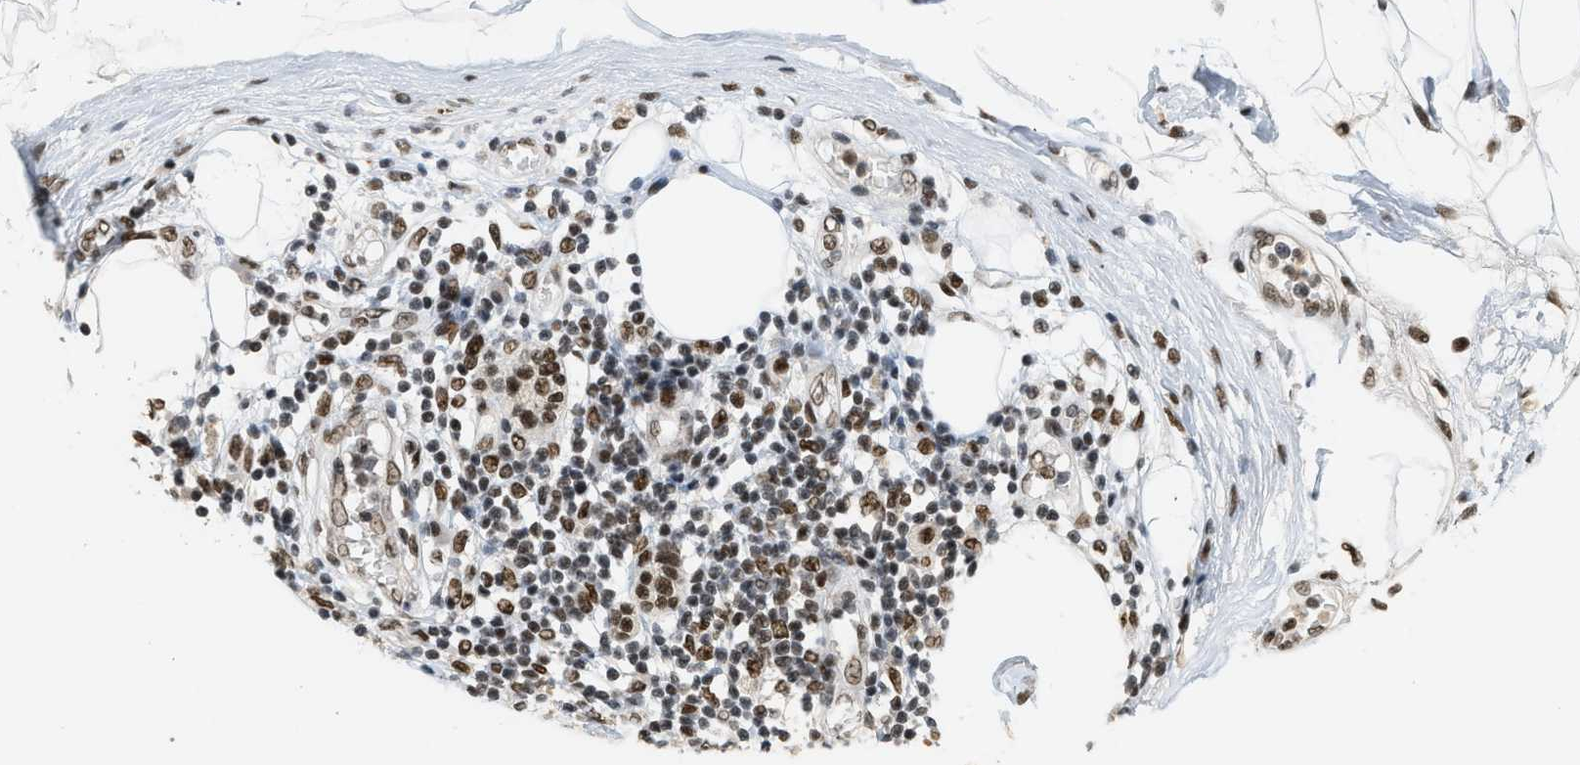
{"staining": {"intensity": "moderate", "quantity": ">75%", "location": "nuclear"}, "tissue": "adipose tissue", "cell_type": "Adipocytes", "image_type": "normal", "snomed": [{"axis": "morphology", "description": "Normal tissue, NOS"}, {"axis": "morphology", "description": "Adenocarcinoma, NOS"}, {"axis": "topography", "description": "Duodenum"}, {"axis": "topography", "description": "Peripheral nerve tissue"}], "caption": "The immunohistochemical stain highlights moderate nuclear positivity in adipocytes of normal adipose tissue.", "gene": "SMARCB1", "patient": {"sex": "female", "age": 60}}